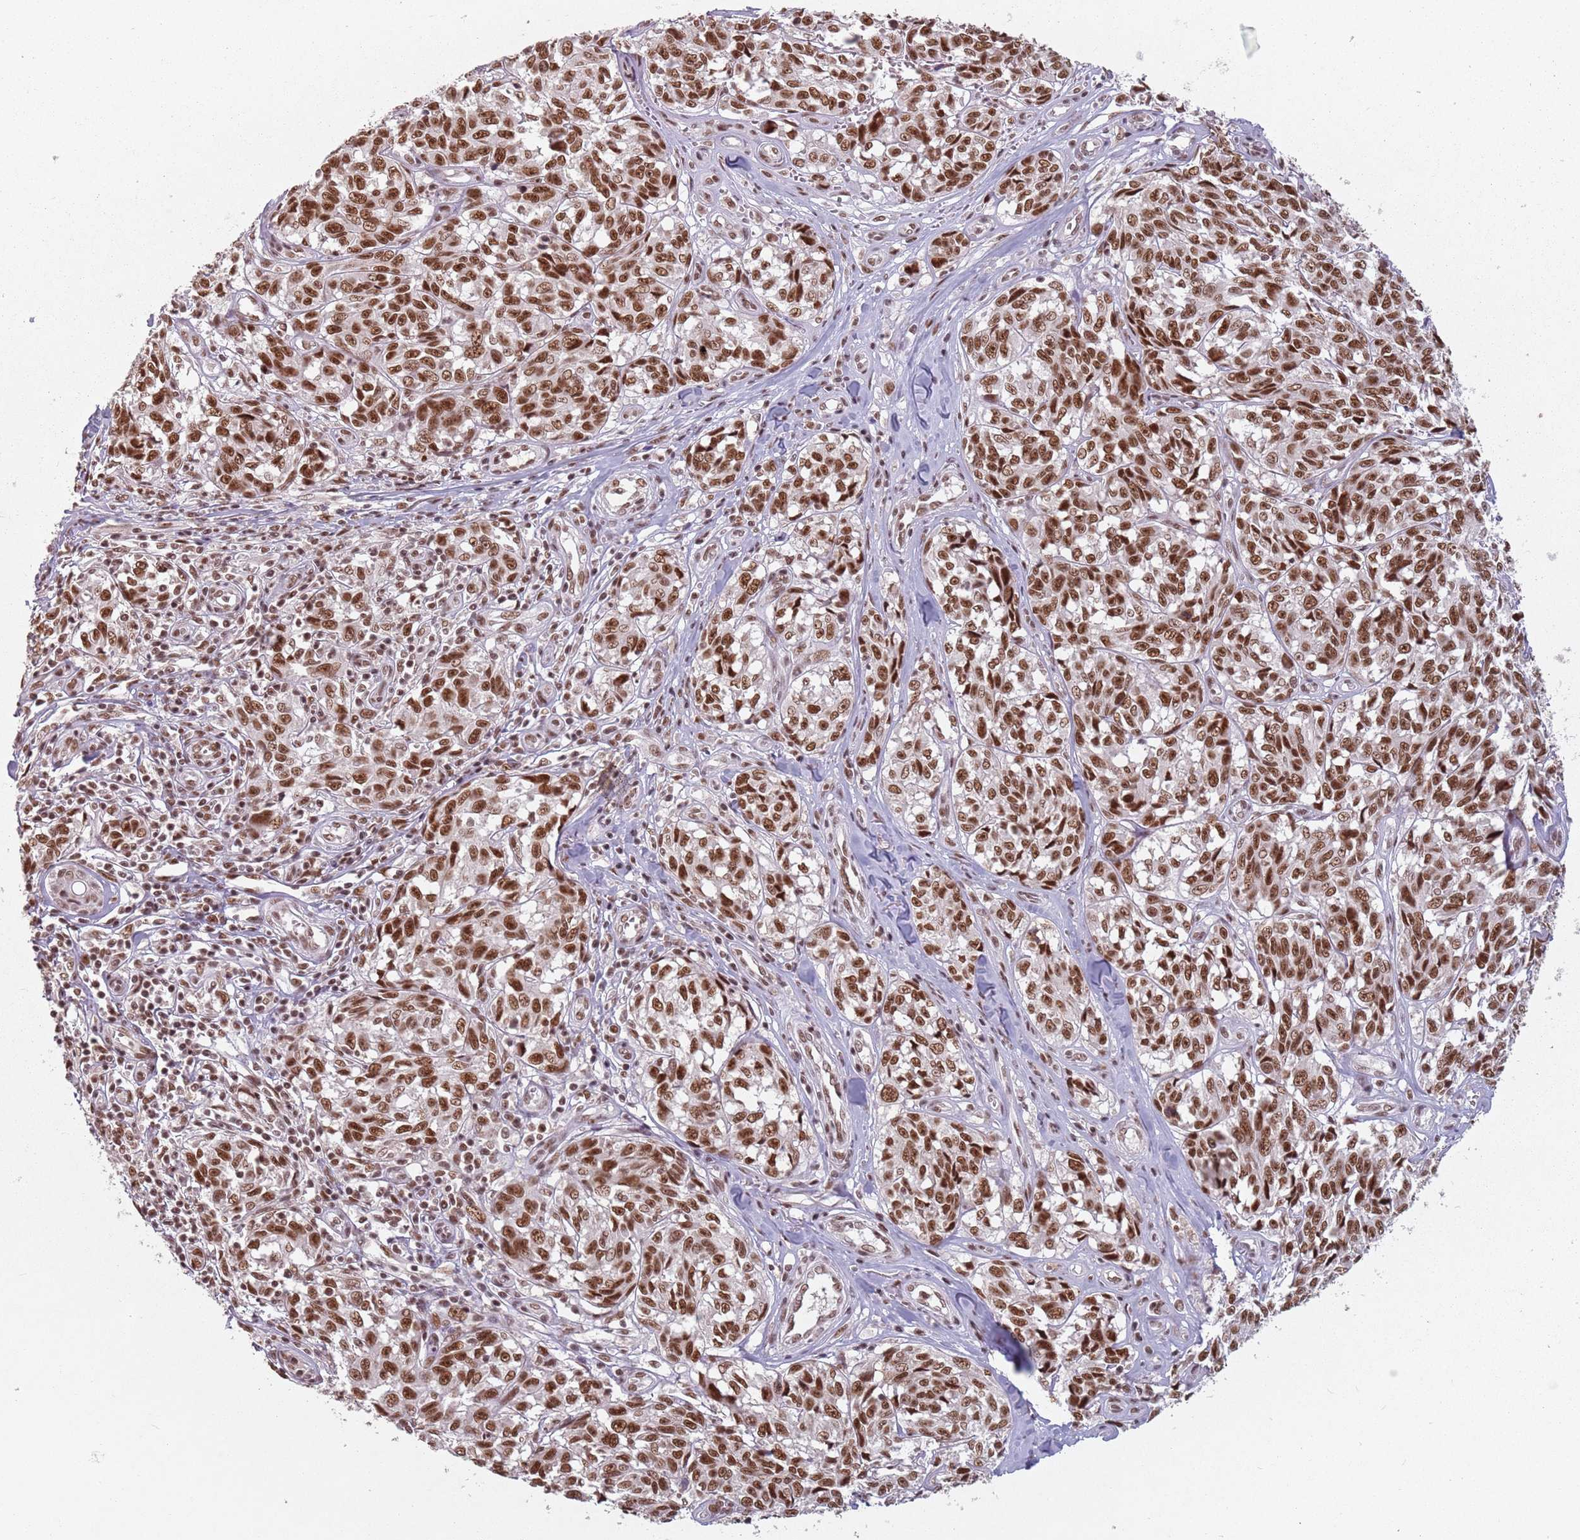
{"staining": {"intensity": "moderate", "quantity": ">75%", "location": "nuclear"}, "tissue": "melanoma", "cell_type": "Tumor cells", "image_type": "cancer", "snomed": [{"axis": "morphology", "description": "Normal tissue, NOS"}, {"axis": "morphology", "description": "Malignant melanoma, NOS"}, {"axis": "topography", "description": "Skin"}], "caption": "IHC image of human melanoma stained for a protein (brown), which exhibits medium levels of moderate nuclear expression in about >75% of tumor cells.", "gene": "NCBP1", "patient": {"sex": "female", "age": 64}}